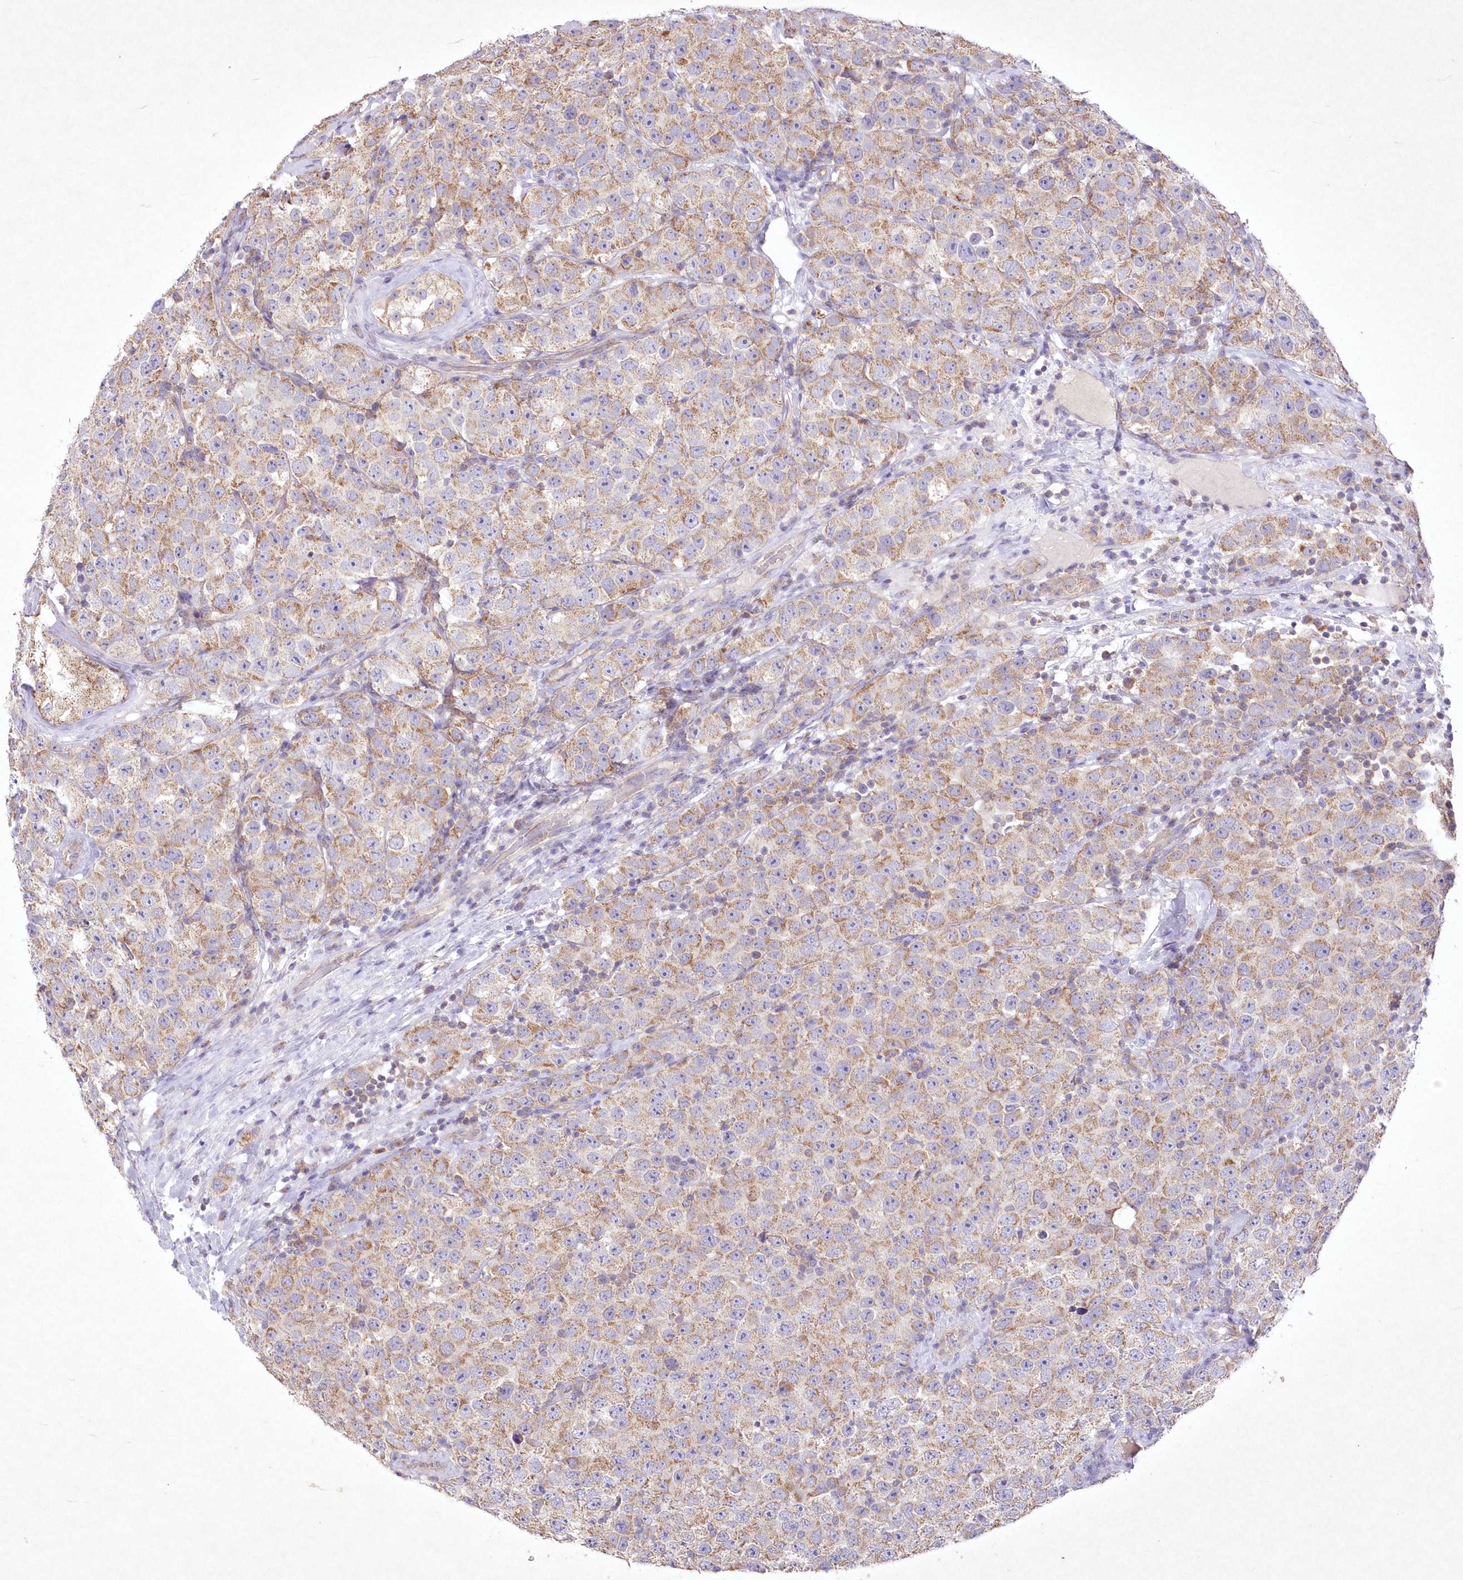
{"staining": {"intensity": "moderate", "quantity": ">75%", "location": "cytoplasmic/membranous"}, "tissue": "testis cancer", "cell_type": "Tumor cells", "image_type": "cancer", "snomed": [{"axis": "morphology", "description": "Seminoma, NOS"}, {"axis": "topography", "description": "Testis"}], "caption": "A histopathology image showing moderate cytoplasmic/membranous staining in about >75% of tumor cells in testis cancer, as visualized by brown immunohistochemical staining.", "gene": "ITSN2", "patient": {"sex": "male", "age": 28}}